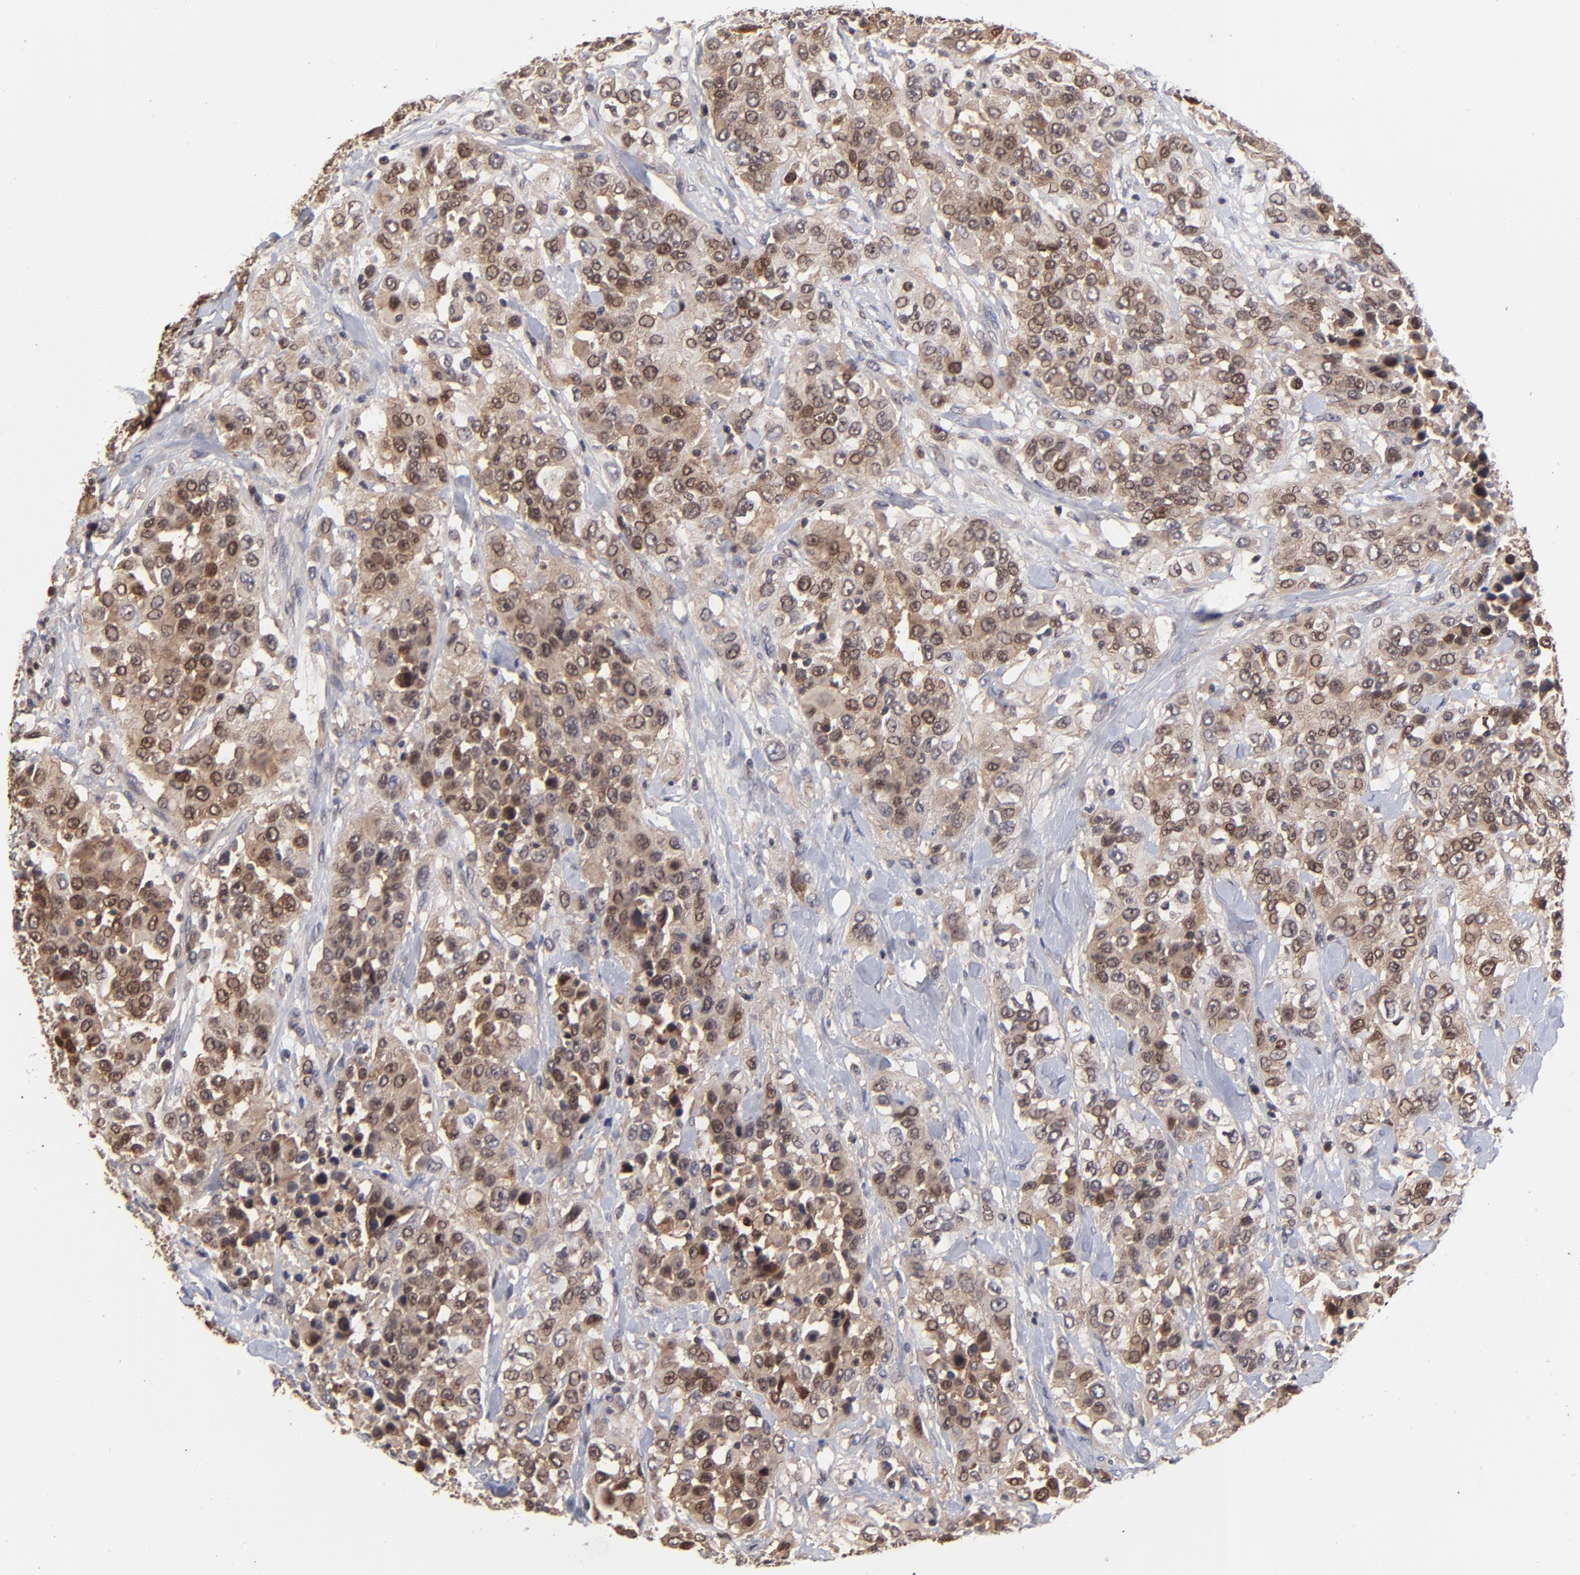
{"staining": {"intensity": "moderate", "quantity": ">75%", "location": "cytoplasmic/membranous,nuclear"}, "tissue": "urothelial cancer", "cell_type": "Tumor cells", "image_type": "cancer", "snomed": [{"axis": "morphology", "description": "Urothelial carcinoma, High grade"}, {"axis": "topography", "description": "Urinary bladder"}], "caption": "Immunohistochemical staining of human high-grade urothelial carcinoma demonstrates medium levels of moderate cytoplasmic/membranous and nuclear positivity in about >75% of tumor cells.", "gene": "DCTPP1", "patient": {"sex": "female", "age": 80}}